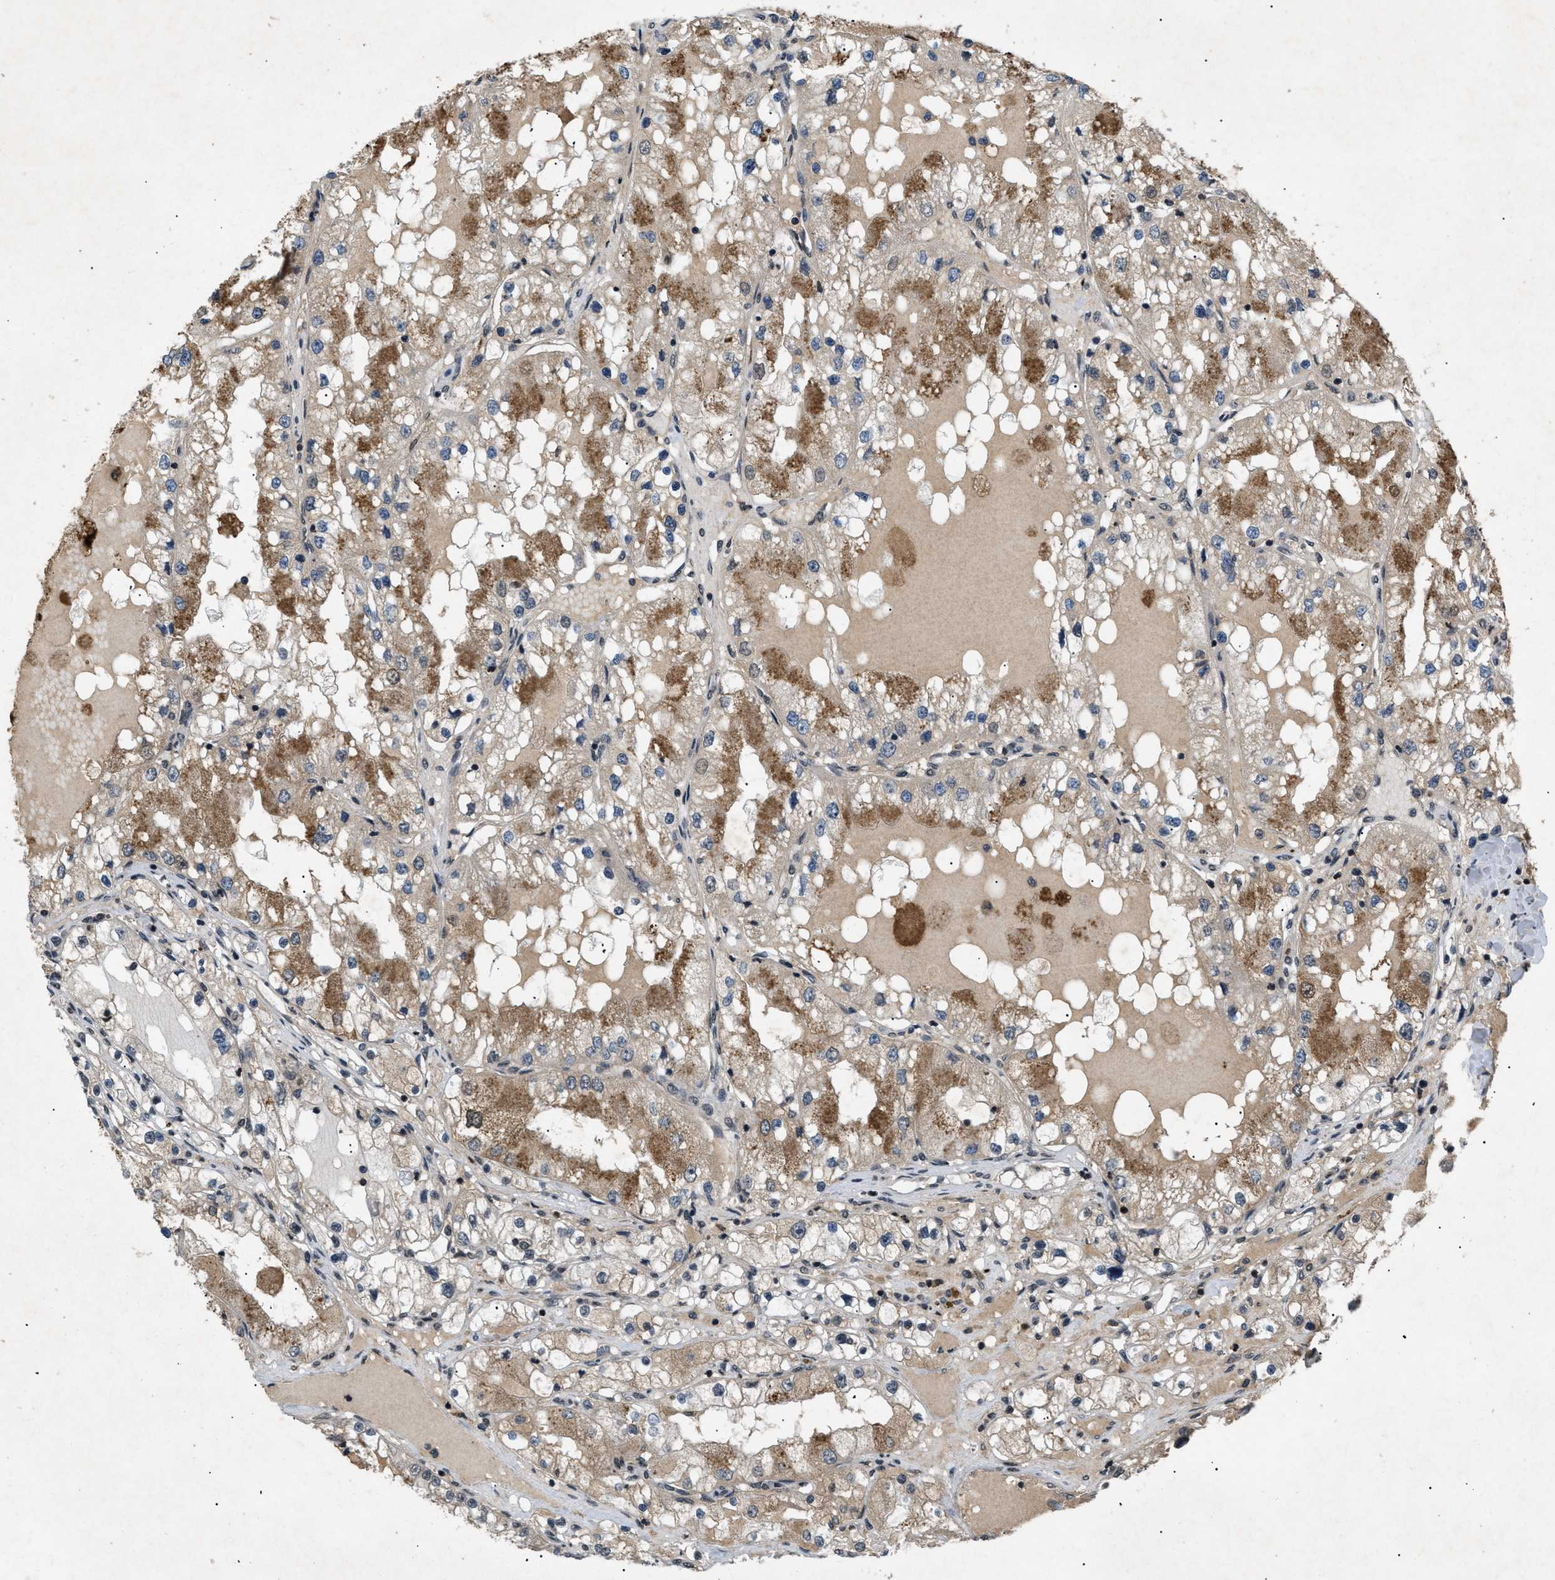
{"staining": {"intensity": "moderate", "quantity": ">75%", "location": "cytoplasmic/membranous"}, "tissue": "renal cancer", "cell_type": "Tumor cells", "image_type": "cancer", "snomed": [{"axis": "morphology", "description": "Adenocarcinoma, NOS"}, {"axis": "topography", "description": "Kidney"}], "caption": "Protein analysis of adenocarcinoma (renal) tissue exhibits moderate cytoplasmic/membranous expression in approximately >75% of tumor cells.", "gene": "RBM5", "patient": {"sex": "male", "age": 68}}